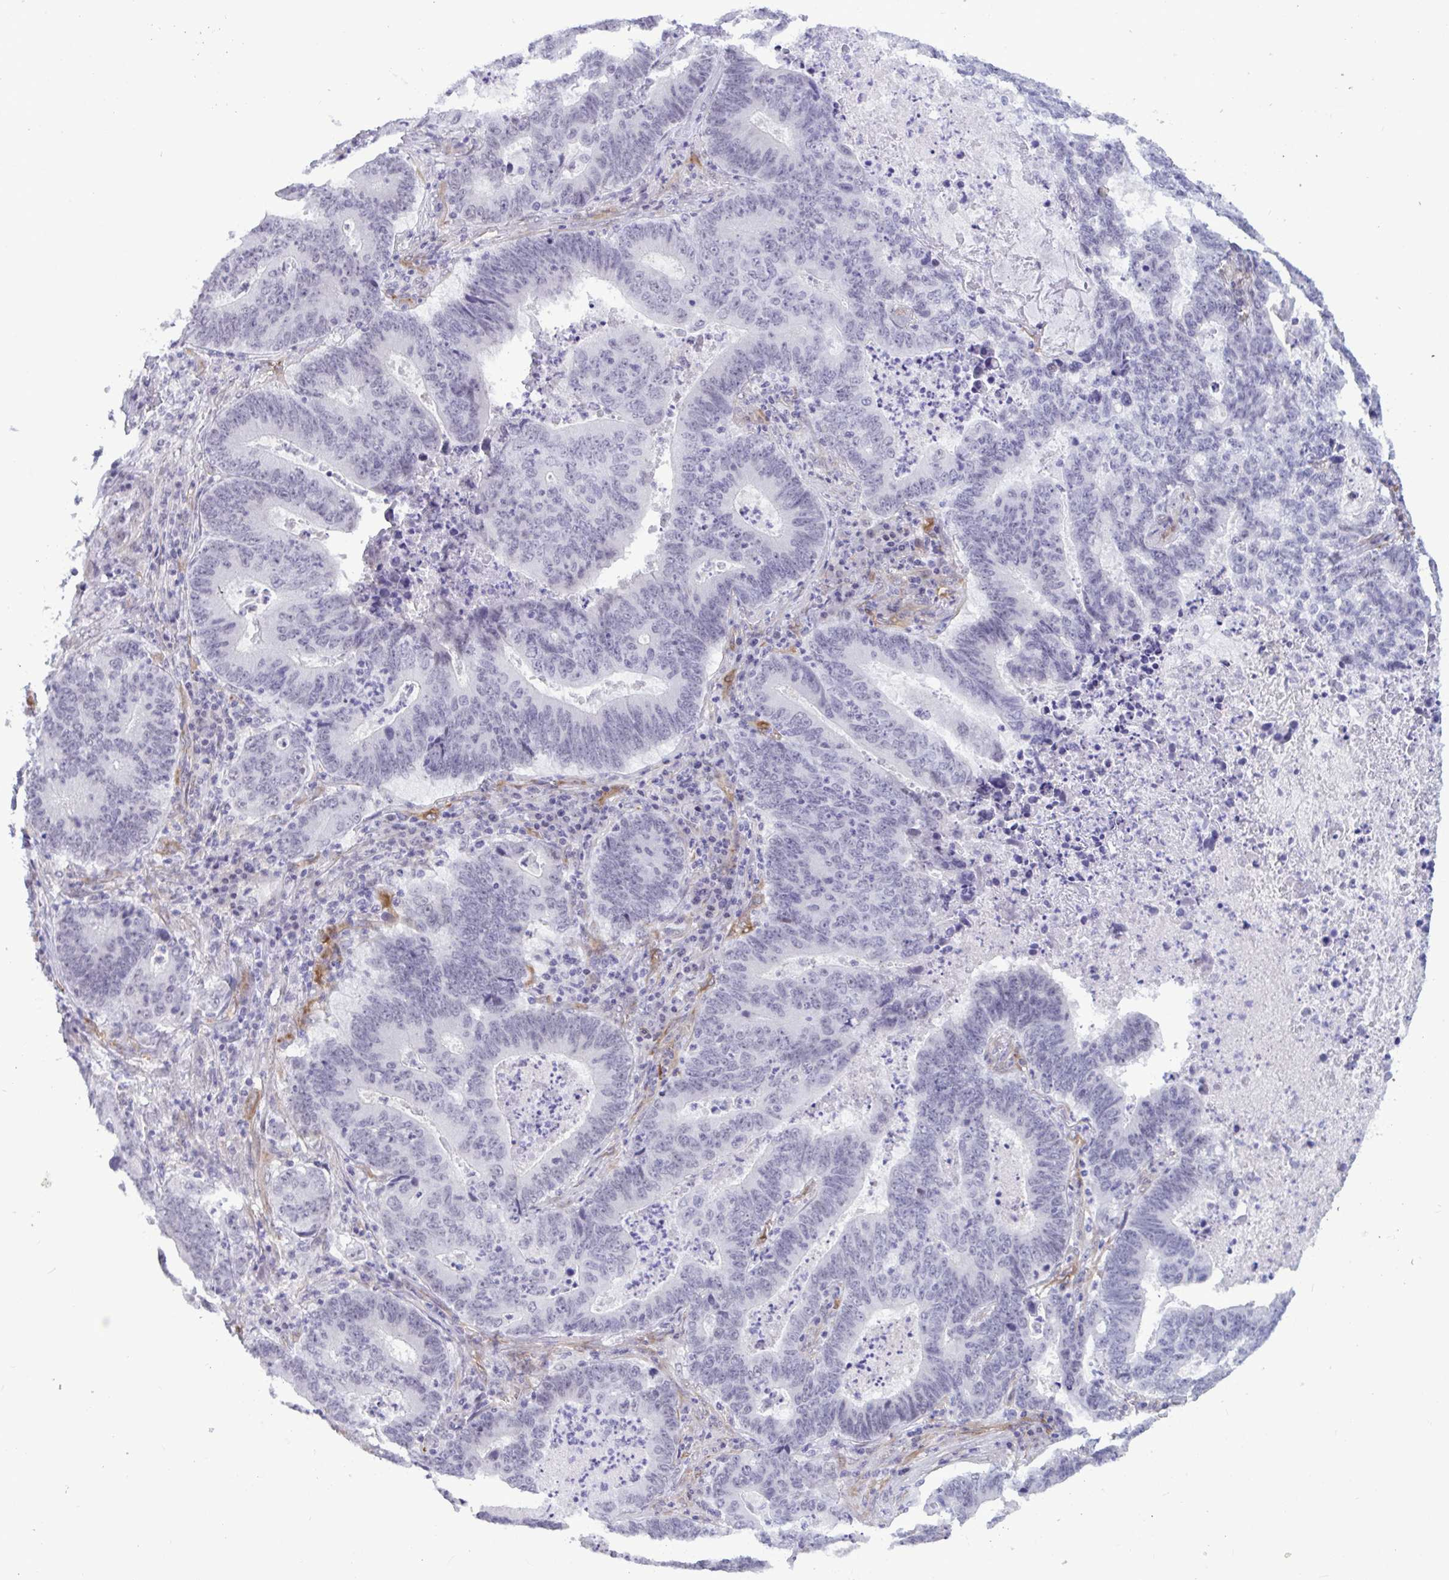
{"staining": {"intensity": "negative", "quantity": "none", "location": "none"}, "tissue": "lung cancer", "cell_type": "Tumor cells", "image_type": "cancer", "snomed": [{"axis": "morphology", "description": "Aneuploidy"}, {"axis": "morphology", "description": "Adenocarcinoma, NOS"}, {"axis": "morphology", "description": "Adenocarcinoma primary or metastatic"}, {"axis": "topography", "description": "Lung"}], "caption": "A high-resolution photomicrograph shows IHC staining of lung cancer (adenocarcinoma), which displays no significant expression in tumor cells.", "gene": "EML1", "patient": {"sex": "female", "age": 75}}